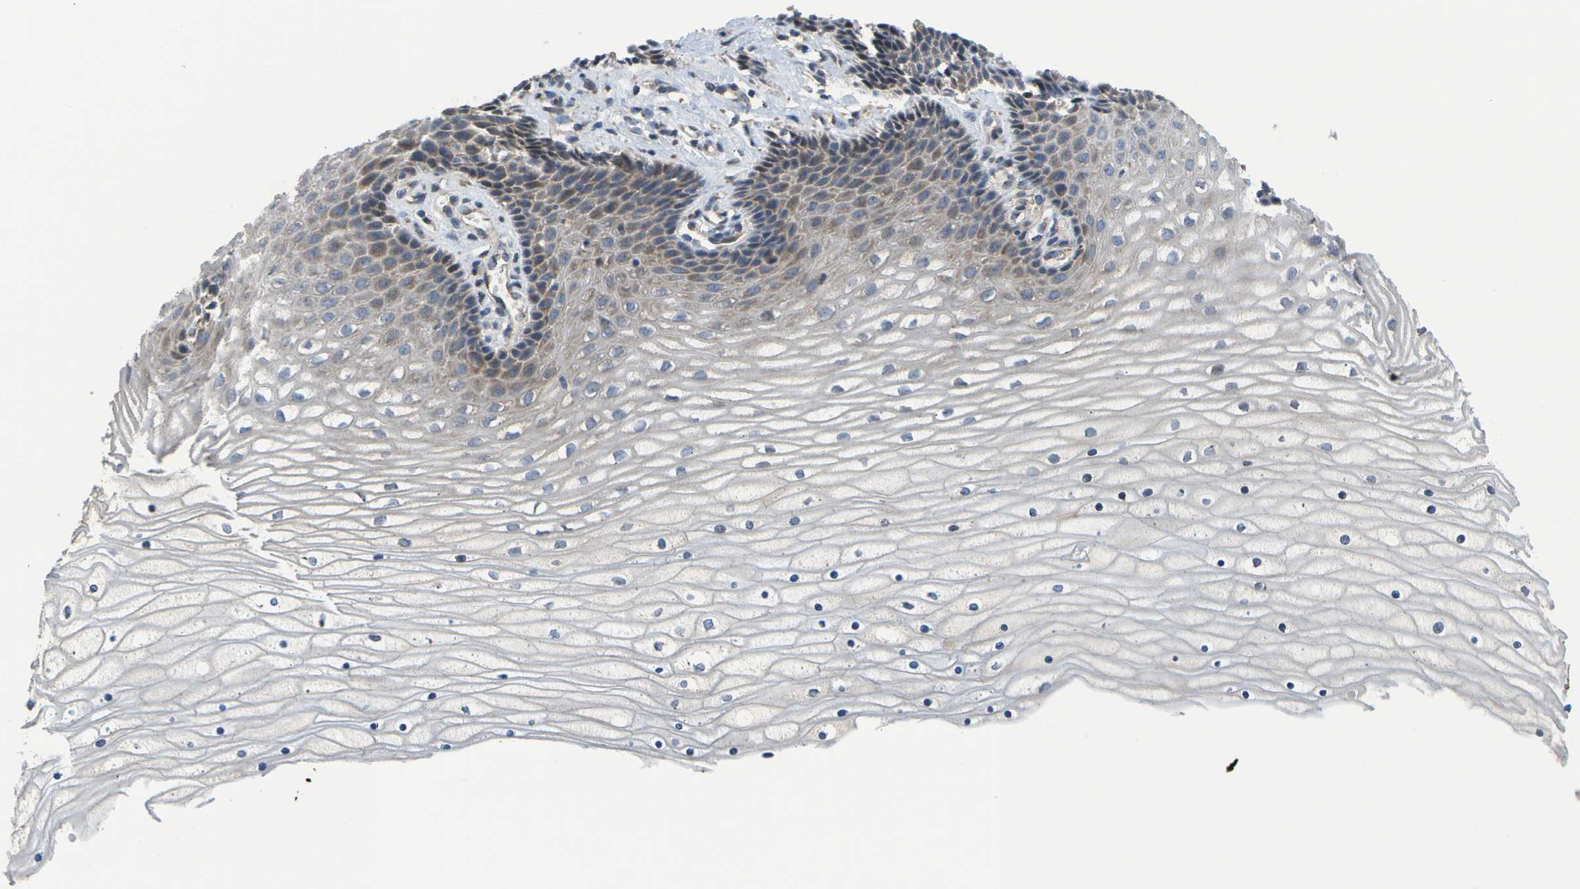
{"staining": {"intensity": "weak", "quantity": ">75%", "location": "cytoplasmic/membranous"}, "tissue": "cervix", "cell_type": "Glandular cells", "image_type": "normal", "snomed": [{"axis": "morphology", "description": "Normal tissue, NOS"}, {"axis": "topography", "description": "Cervix"}], "caption": "DAB immunohistochemical staining of unremarkable human cervix displays weak cytoplasmic/membranous protein expression in approximately >75% of glandular cells. (DAB (3,3'-diaminobenzidine) = brown stain, brightfield microscopy at high magnification).", "gene": "HADHA", "patient": {"sex": "female", "age": 39}}